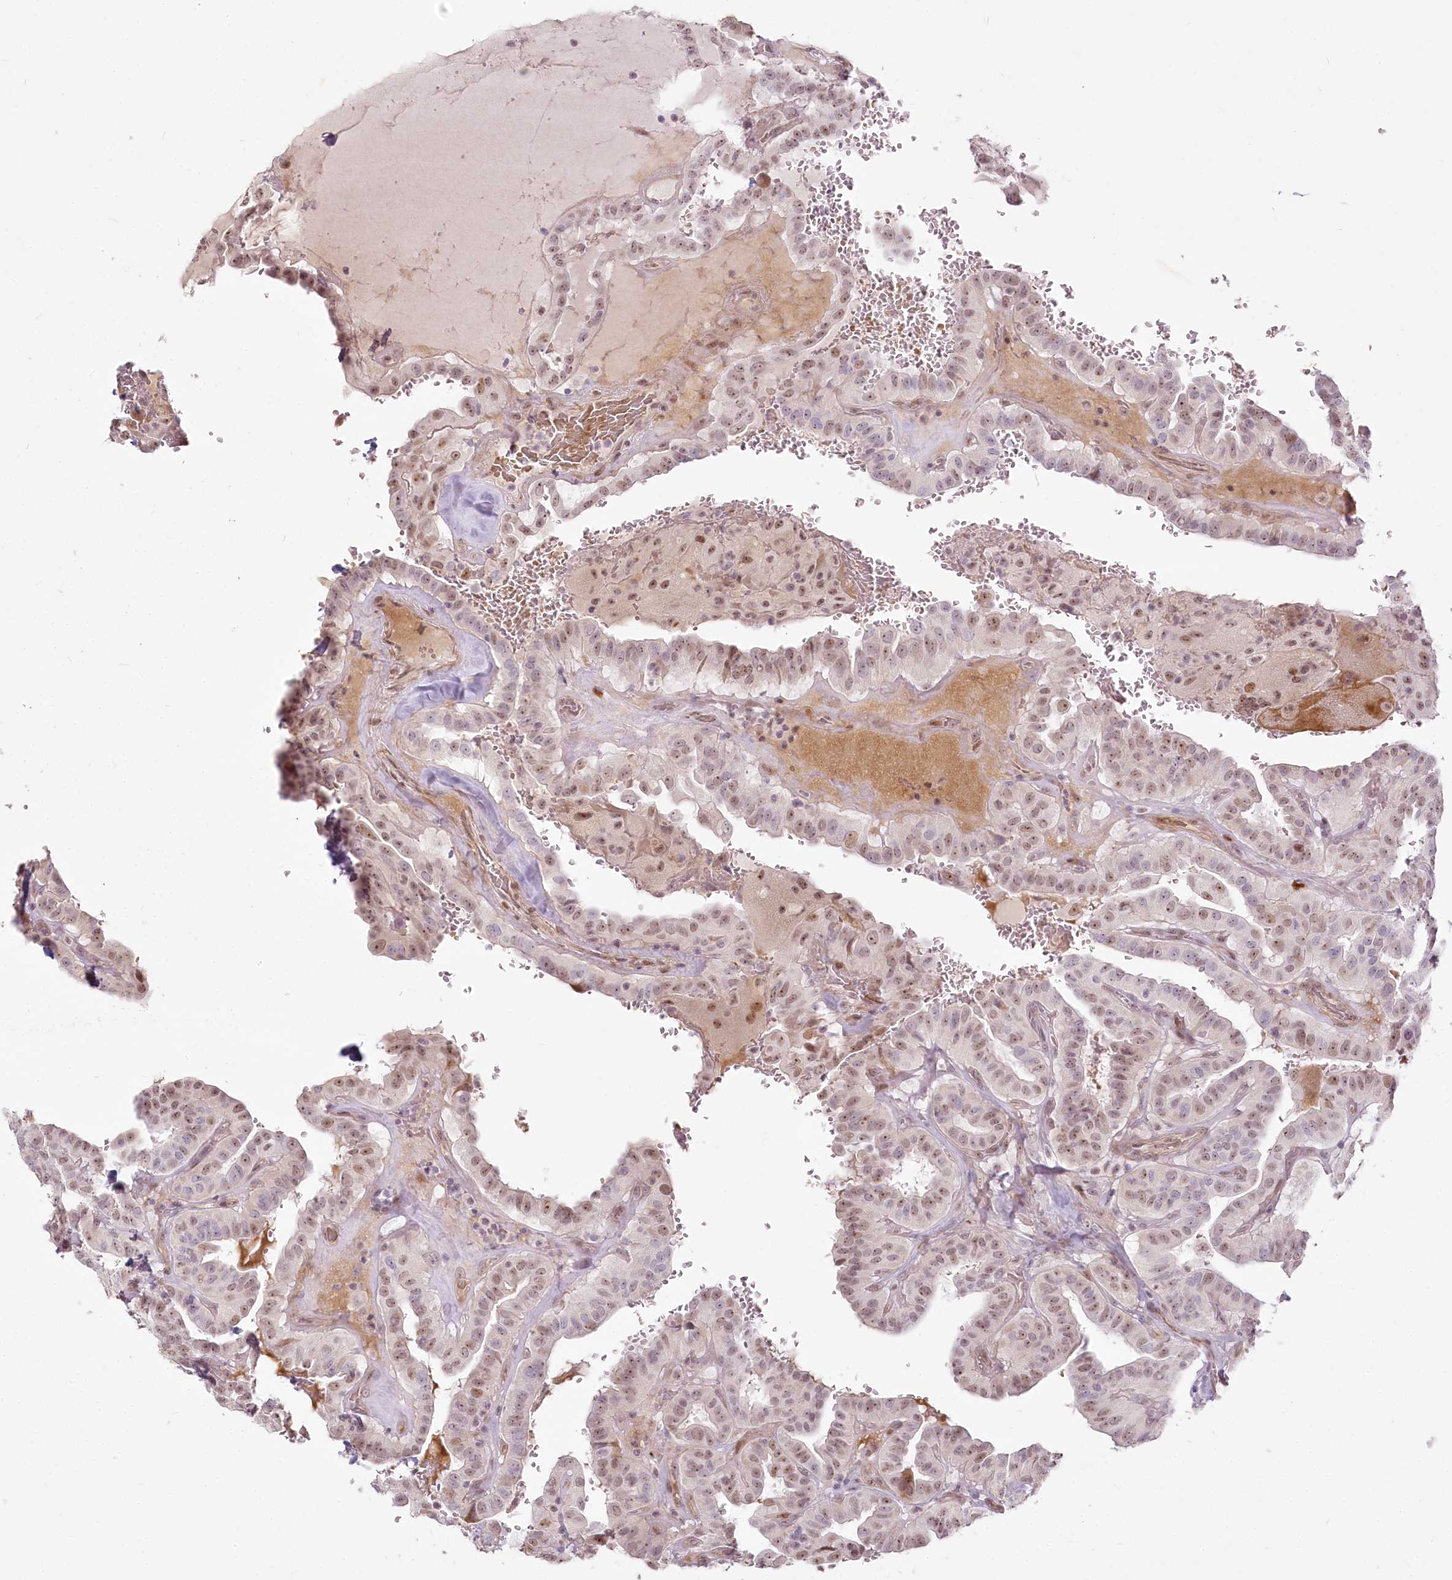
{"staining": {"intensity": "moderate", "quantity": "25%-75%", "location": "nuclear"}, "tissue": "thyroid cancer", "cell_type": "Tumor cells", "image_type": "cancer", "snomed": [{"axis": "morphology", "description": "Papillary adenocarcinoma, NOS"}, {"axis": "topography", "description": "Thyroid gland"}], "caption": "Immunohistochemistry (IHC) (DAB) staining of human papillary adenocarcinoma (thyroid) demonstrates moderate nuclear protein positivity in approximately 25%-75% of tumor cells.", "gene": "EXOSC7", "patient": {"sex": "male", "age": 77}}